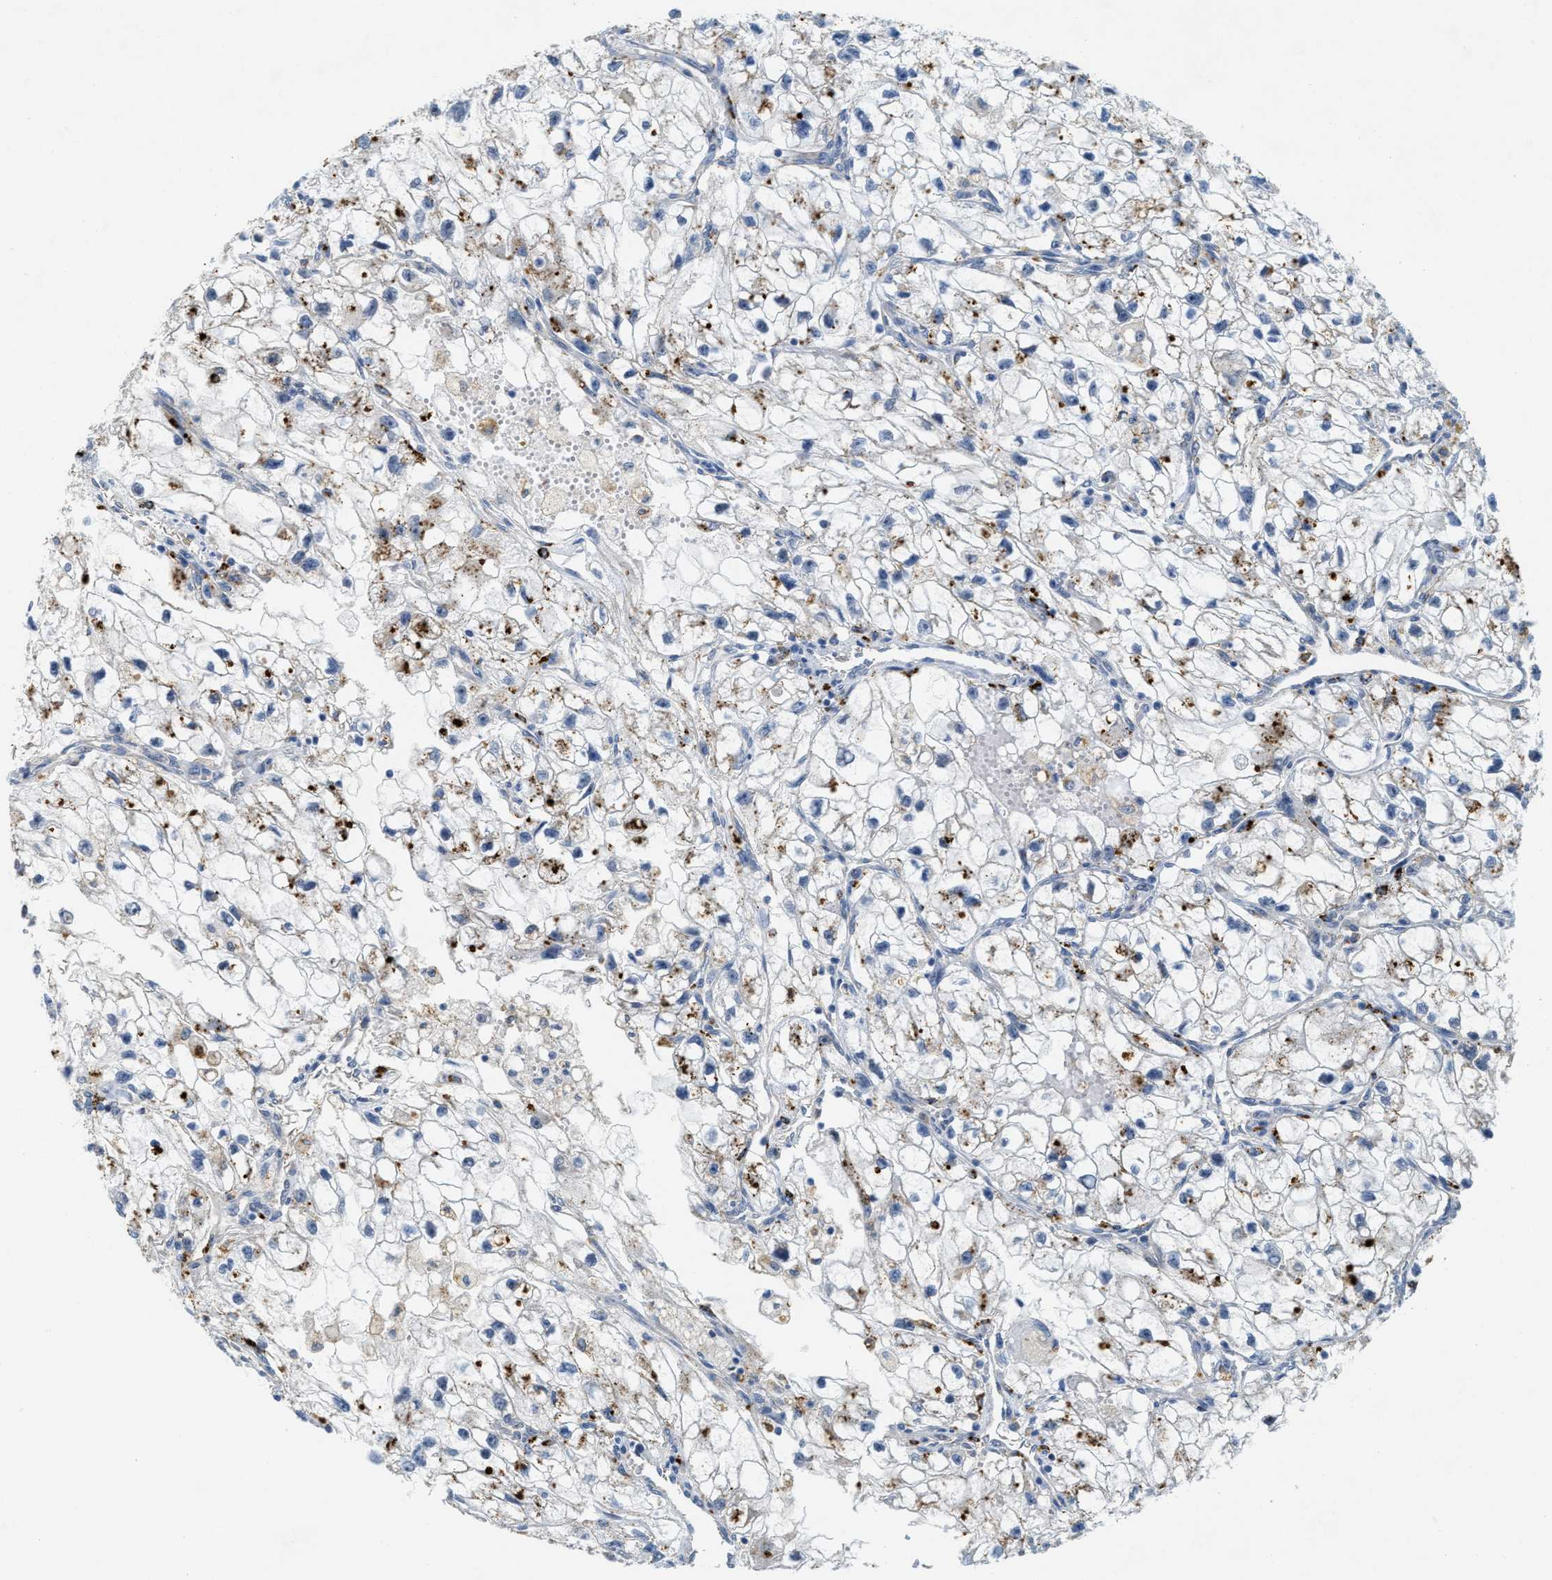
{"staining": {"intensity": "moderate", "quantity": "25%-75%", "location": "cytoplasmic/membranous"}, "tissue": "renal cancer", "cell_type": "Tumor cells", "image_type": "cancer", "snomed": [{"axis": "morphology", "description": "Adenocarcinoma, NOS"}, {"axis": "topography", "description": "Kidney"}], "caption": "This is a photomicrograph of immunohistochemistry staining of renal adenocarcinoma, which shows moderate staining in the cytoplasmic/membranous of tumor cells.", "gene": "KLHDC10", "patient": {"sex": "female", "age": 70}}